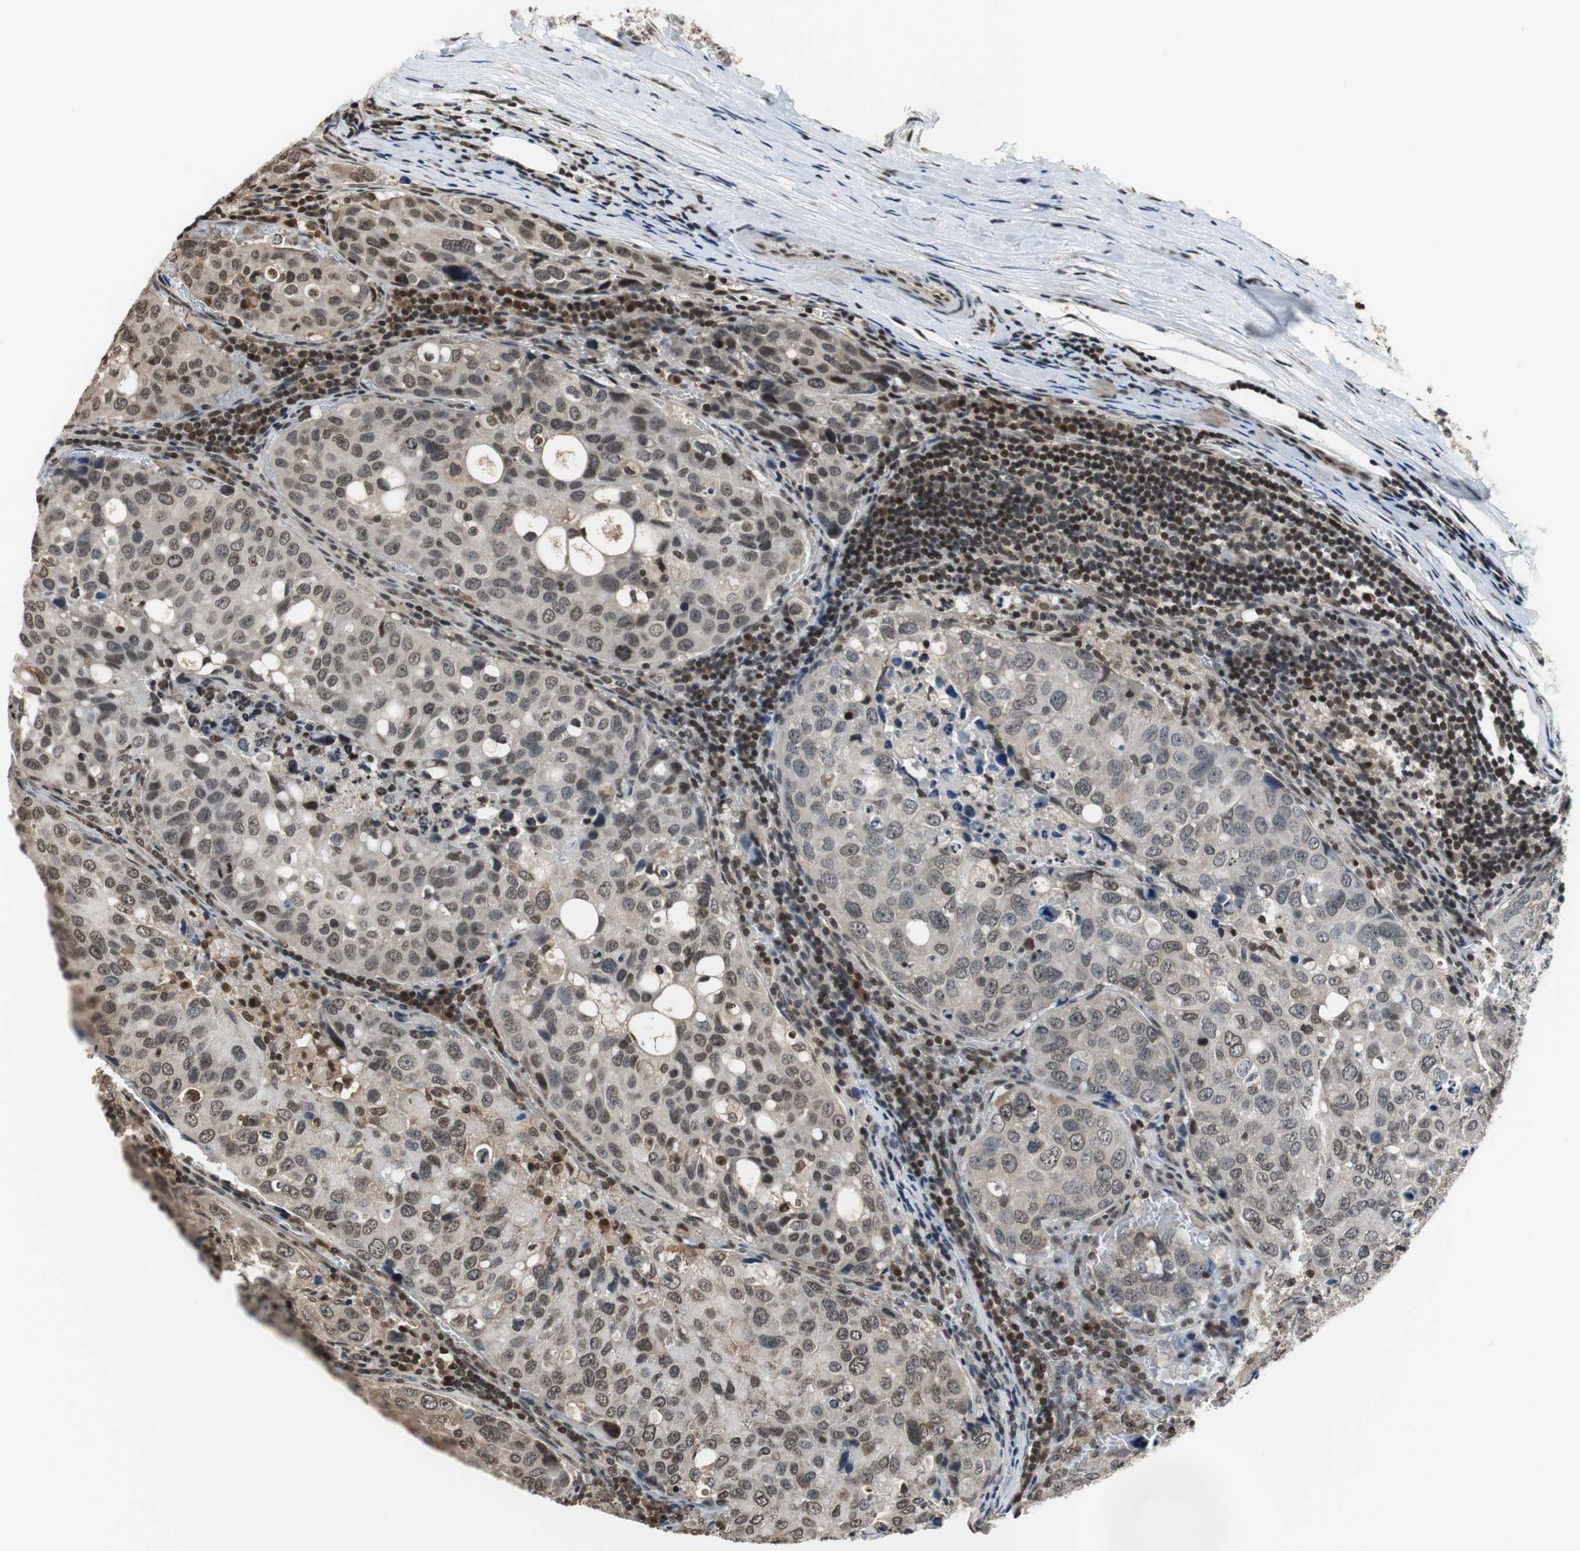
{"staining": {"intensity": "weak", "quantity": ">75%", "location": "nuclear"}, "tissue": "urothelial cancer", "cell_type": "Tumor cells", "image_type": "cancer", "snomed": [{"axis": "morphology", "description": "Urothelial carcinoma, High grade"}, {"axis": "topography", "description": "Lymph node"}, {"axis": "topography", "description": "Urinary bladder"}], "caption": "Protein staining exhibits weak nuclear staining in approximately >75% of tumor cells in urothelial cancer.", "gene": "REST", "patient": {"sex": "male", "age": 51}}